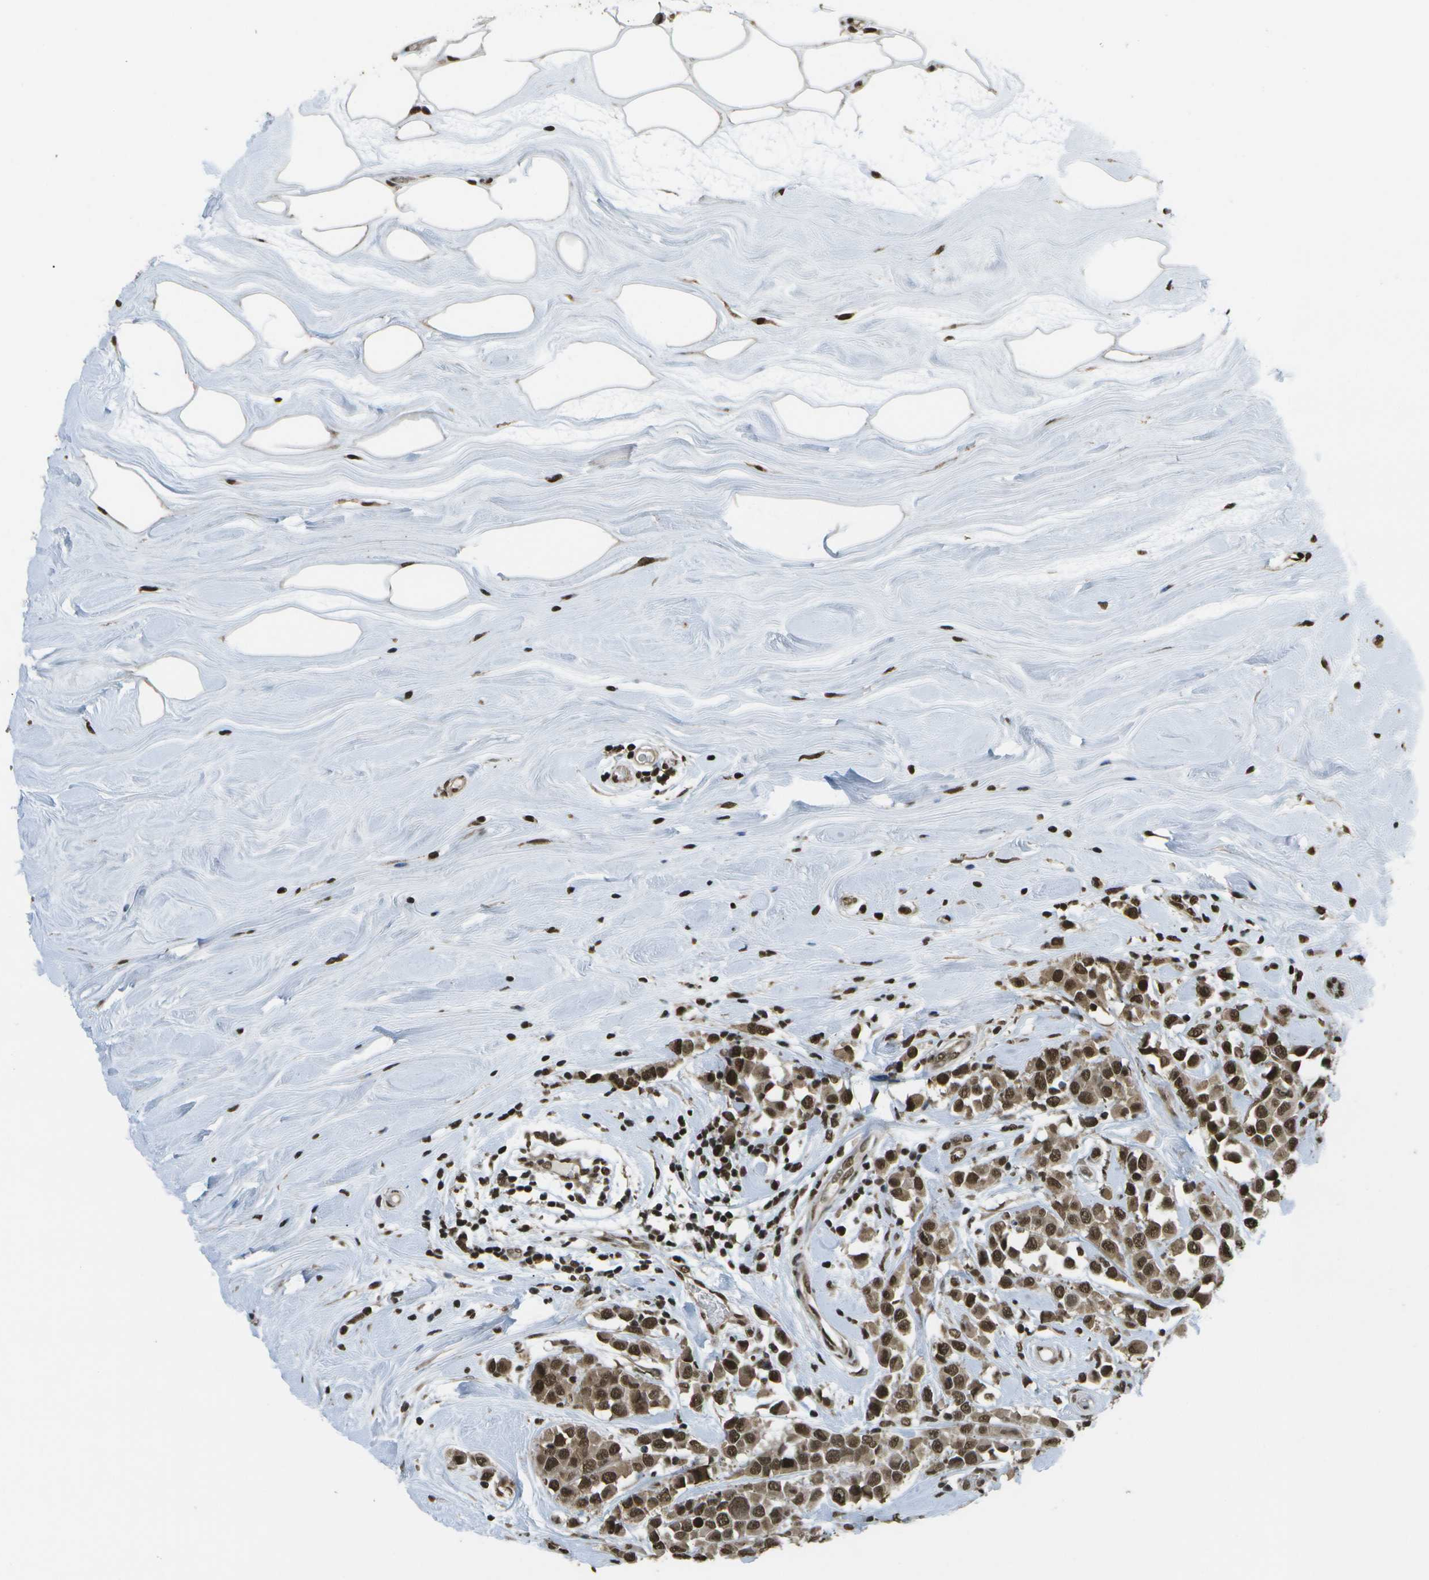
{"staining": {"intensity": "strong", "quantity": ">75%", "location": "cytoplasmic/membranous,nuclear"}, "tissue": "breast cancer", "cell_type": "Tumor cells", "image_type": "cancer", "snomed": [{"axis": "morphology", "description": "Duct carcinoma"}, {"axis": "topography", "description": "Breast"}], "caption": "This photomicrograph displays breast infiltrating ductal carcinoma stained with immunohistochemistry (IHC) to label a protein in brown. The cytoplasmic/membranous and nuclear of tumor cells show strong positivity for the protein. Nuclei are counter-stained blue.", "gene": "SPEN", "patient": {"sex": "female", "age": 61}}